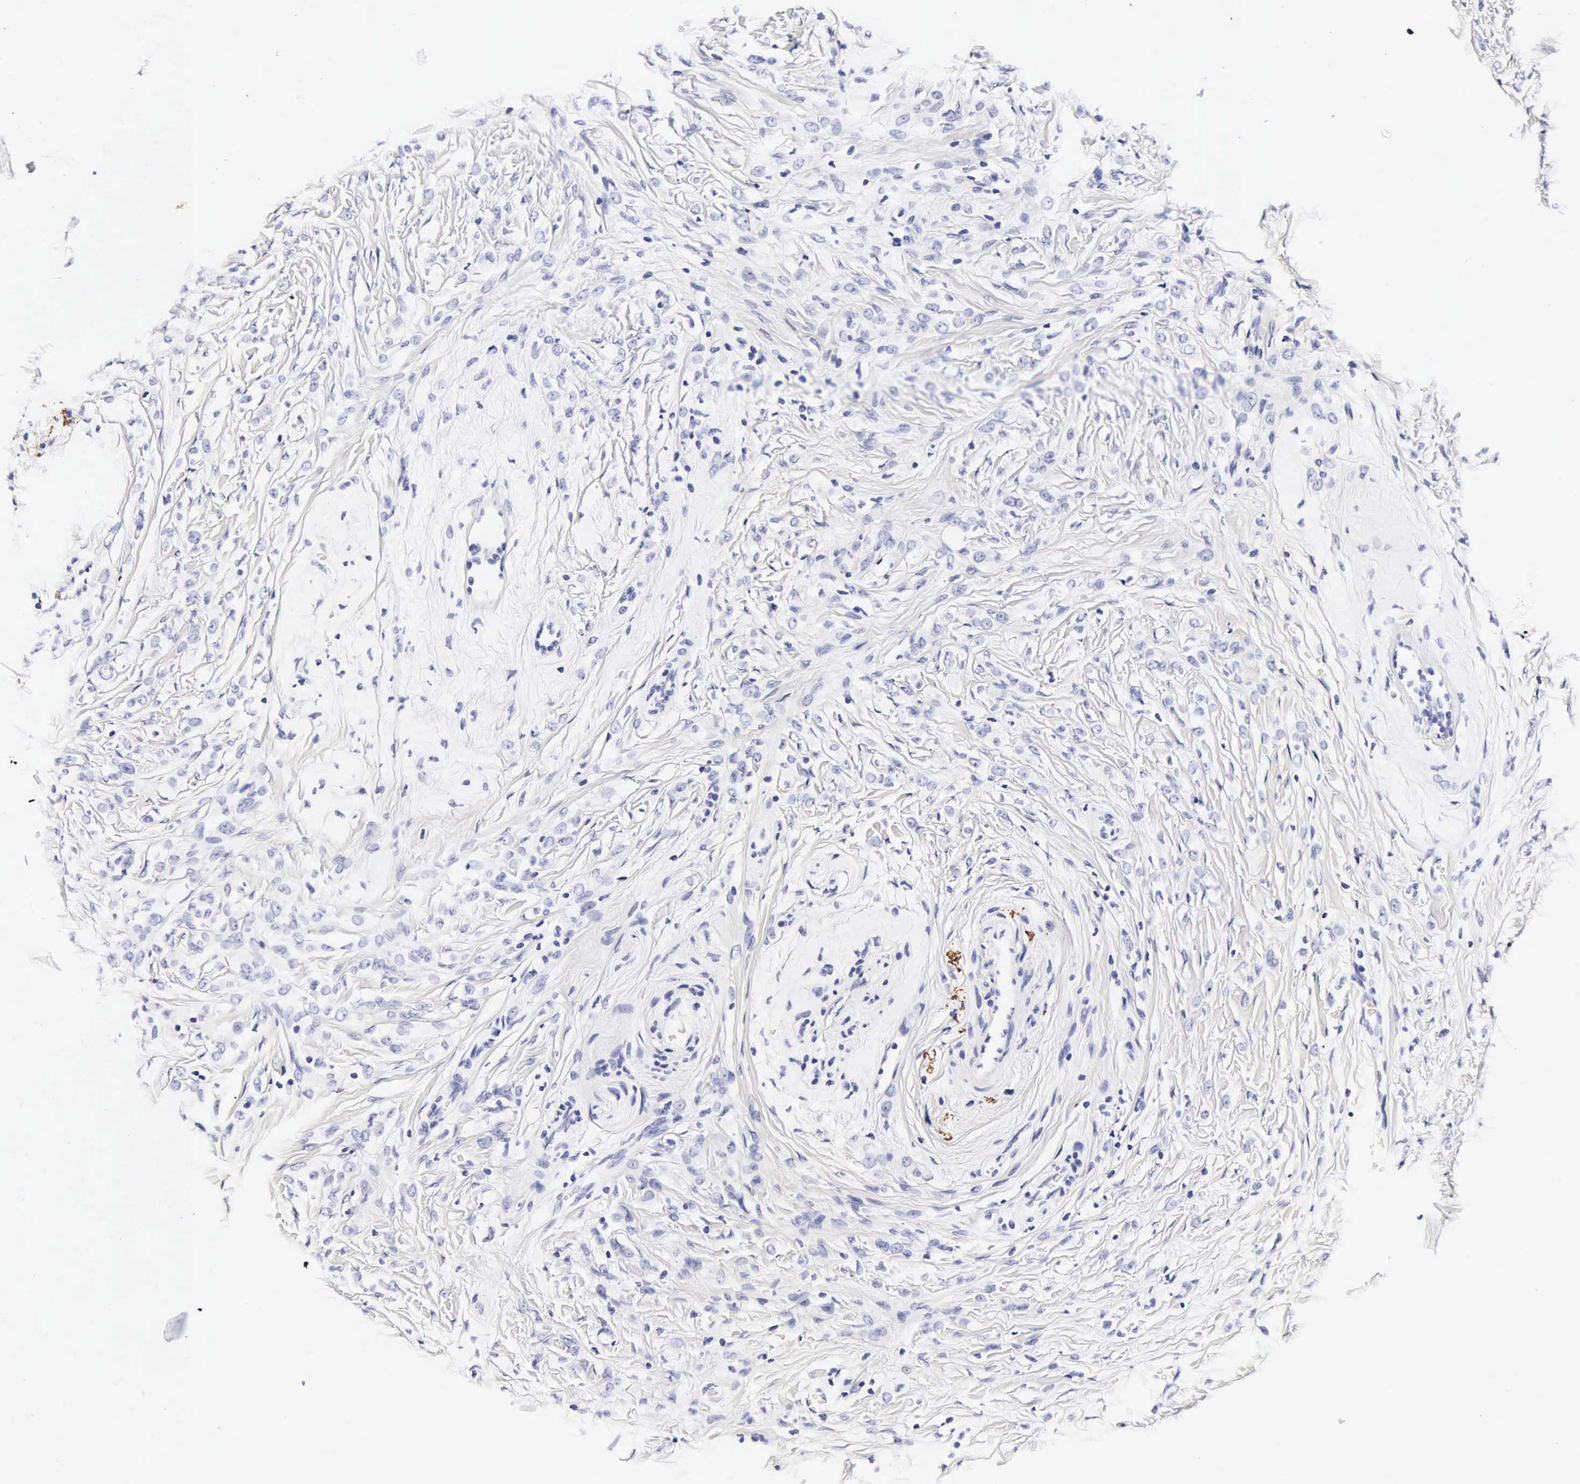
{"staining": {"intensity": "negative", "quantity": "none", "location": "none"}, "tissue": "breast cancer", "cell_type": "Tumor cells", "image_type": "cancer", "snomed": [{"axis": "morphology", "description": "Lobular carcinoma"}, {"axis": "topography", "description": "Breast"}], "caption": "This image is of breast cancer stained with immunohistochemistry to label a protein in brown with the nuclei are counter-stained blue. There is no positivity in tumor cells.", "gene": "RNASE6", "patient": {"sex": "female", "age": 57}}